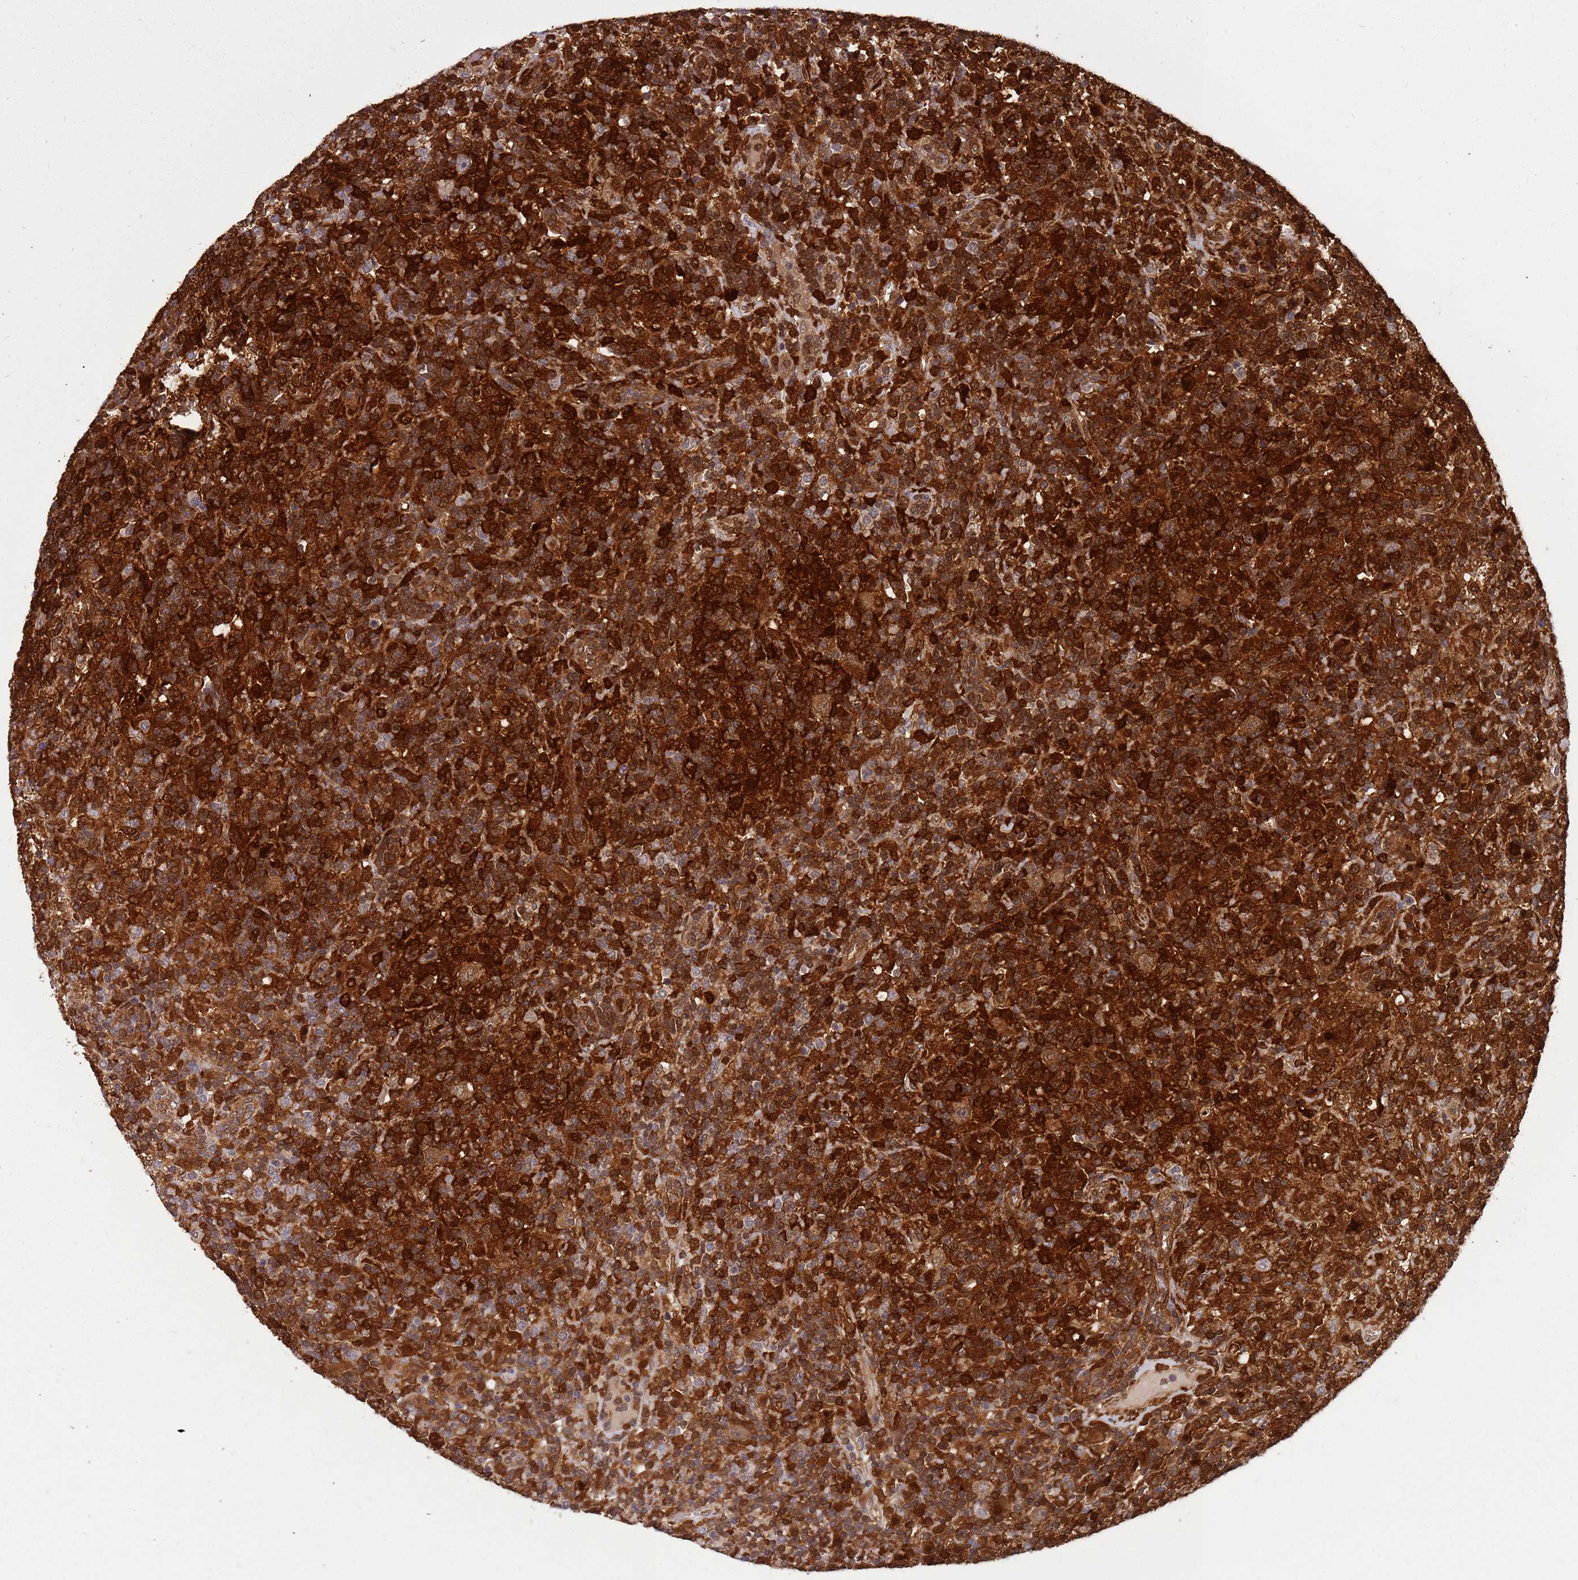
{"staining": {"intensity": "moderate", "quantity": ">75%", "location": "cytoplasmic/membranous"}, "tissue": "lymphoma", "cell_type": "Tumor cells", "image_type": "cancer", "snomed": [{"axis": "morphology", "description": "Hodgkin's disease, NOS"}, {"axis": "topography", "description": "Lymph node"}], "caption": "Hodgkin's disease stained with immunohistochemistry (IHC) shows moderate cytoplasmic/membranous expression in about >75% of tumor cells.", "gene": "GBP2", "patient": {"sex": "male", "age": 70}}